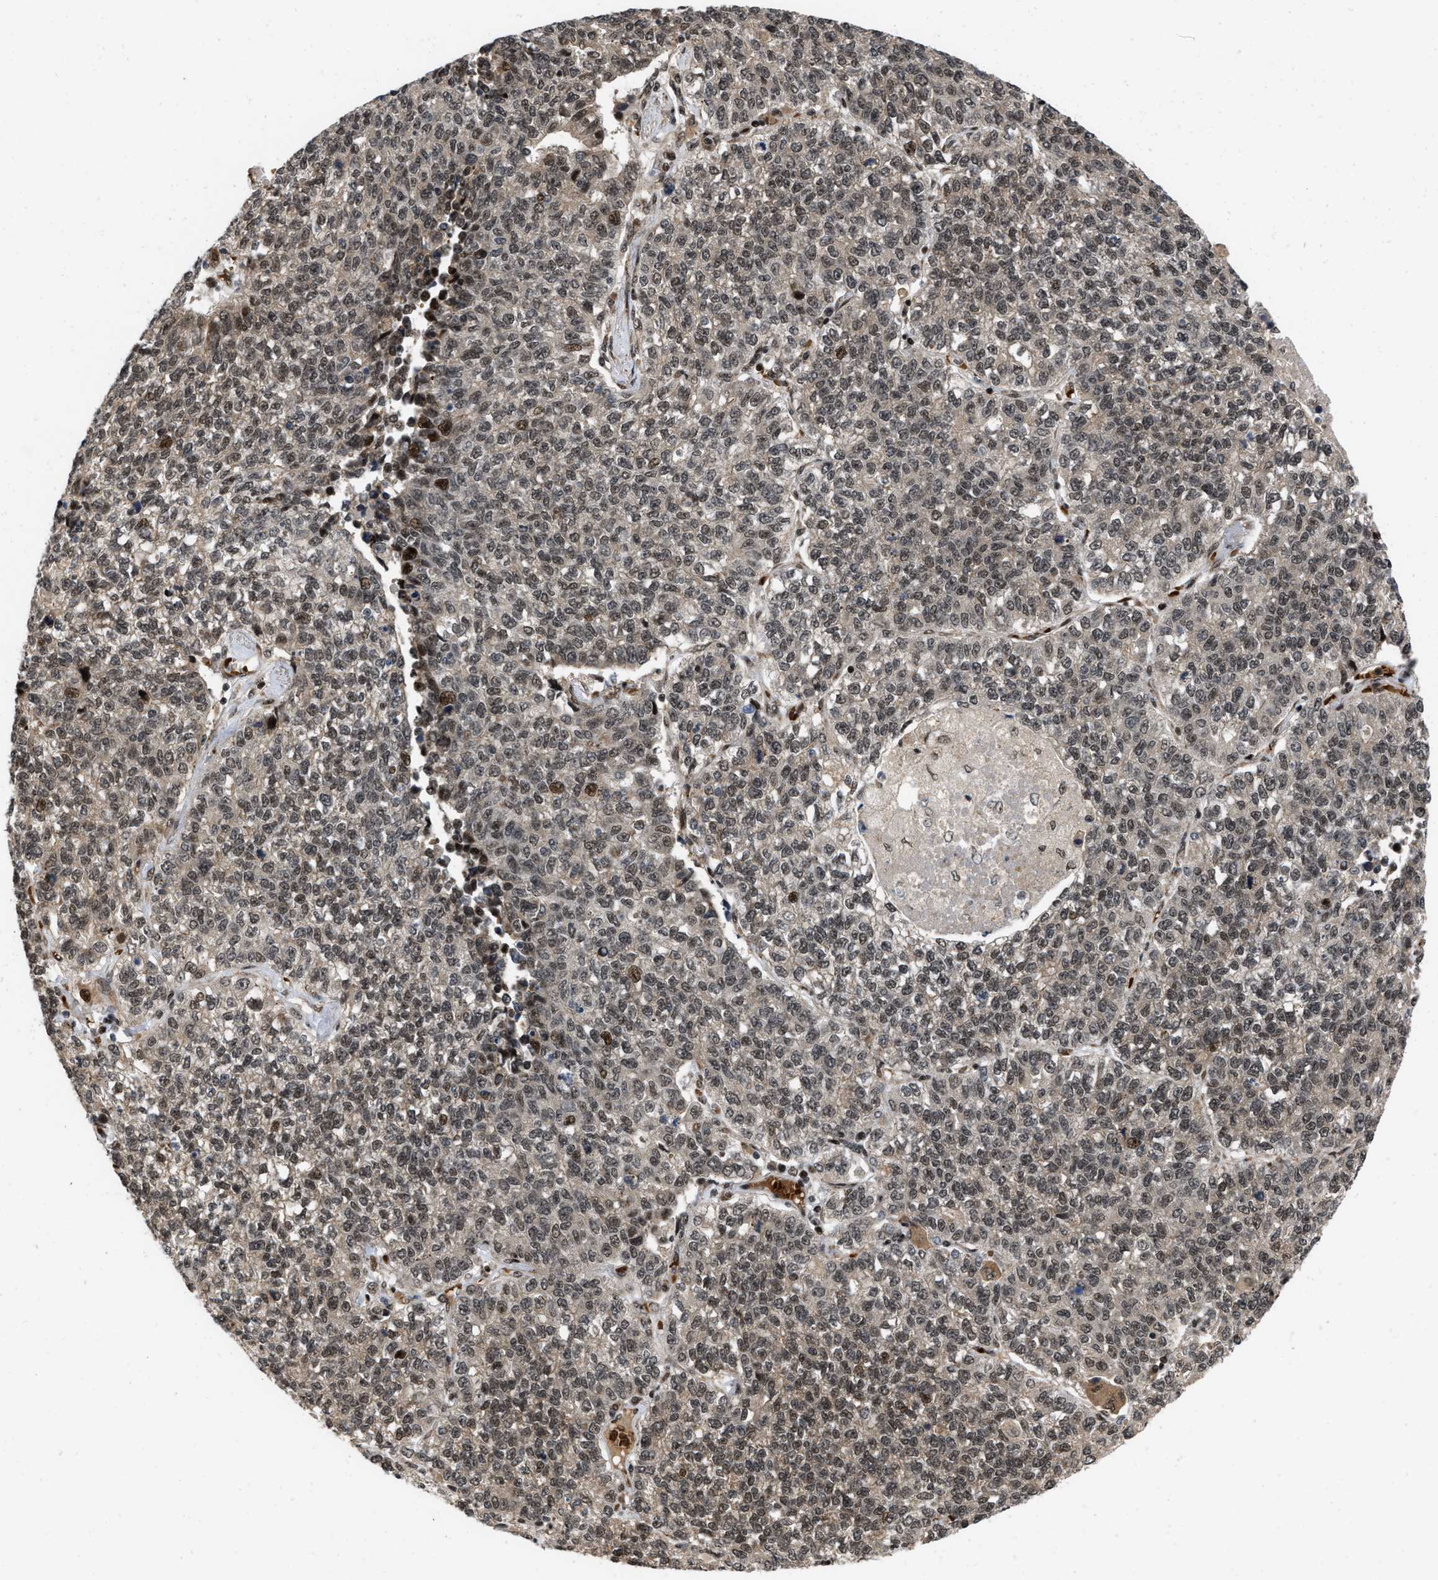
{"staining": {"intensity": "moderate", "quantity": ">75%", "location": "nuclear"}, "tissue": "lung cancer", "cell_type": "Tumor cells", "image_type": "cancer", "snomed": [{"axis": "morphology", "description": "Adenocarcinoma, NOS"}, {"axis": "topography", "description": "Lung"}], "caption": "Protein staining displays moderate nuclear staining in approximately >75% of tumor cells in adenocarcinoma (lung).", "gene": "ANKRD11", "patient": {"sex": "male", "age": 49}}